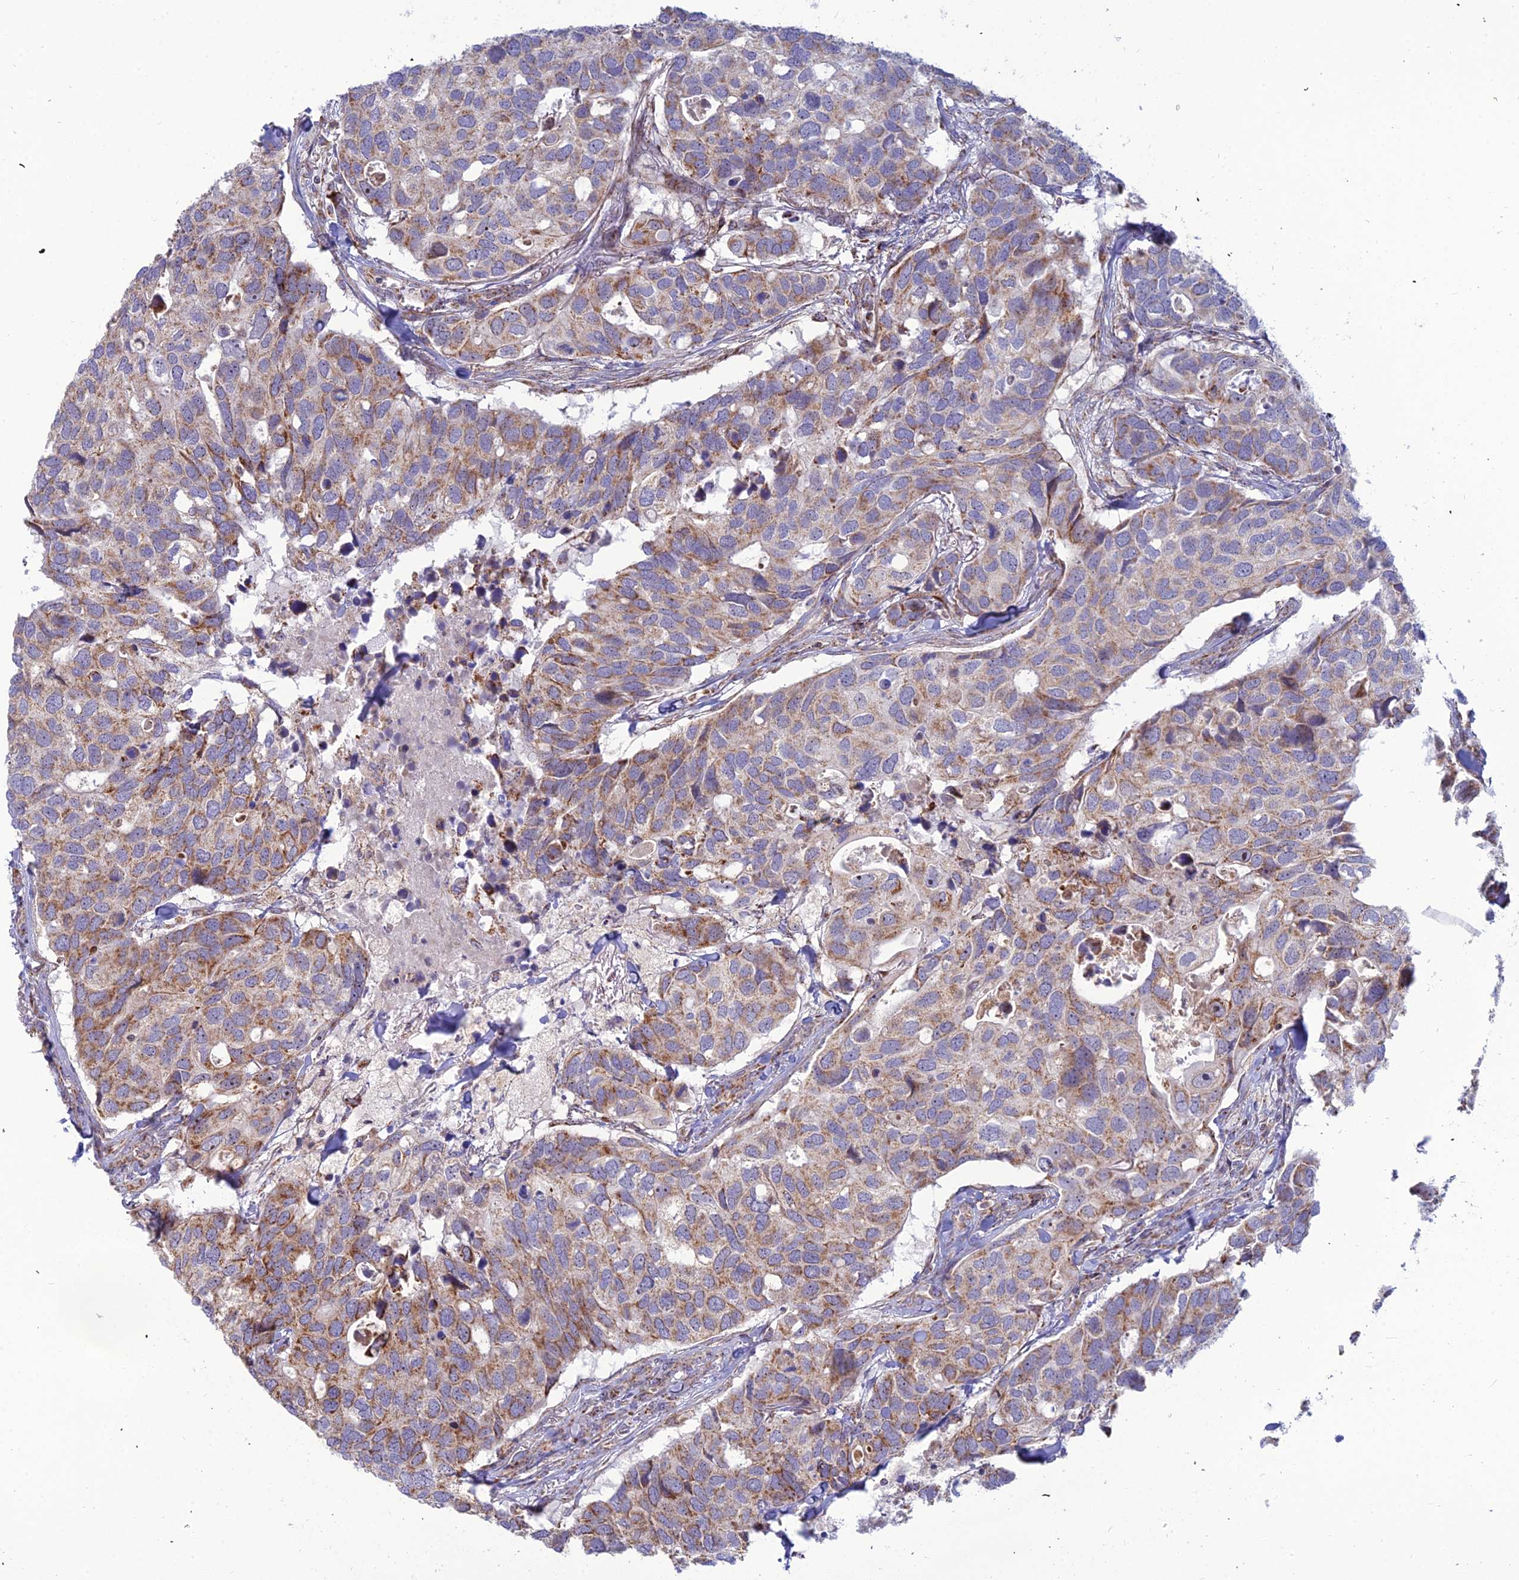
{"staining": {"intensity": "moderate", "quantity": ">75%", "location": "cytoplasmic/membranous"}, "tissue": "breast cancer", "cell_type": "Tumor cells", "image_type": "cancer", "snomed": [{"axis": "morphology", "description": "Duct carcinoma"}, {"axis": "topography", "description": "Breast"}], "caption": "Moderate cytoplasmic/membranous protein staining is identified in about >75% of tumor cells in breast cancer.", "gene": "SLC35F4", "patient": {"sex": "female", "age": 83}}